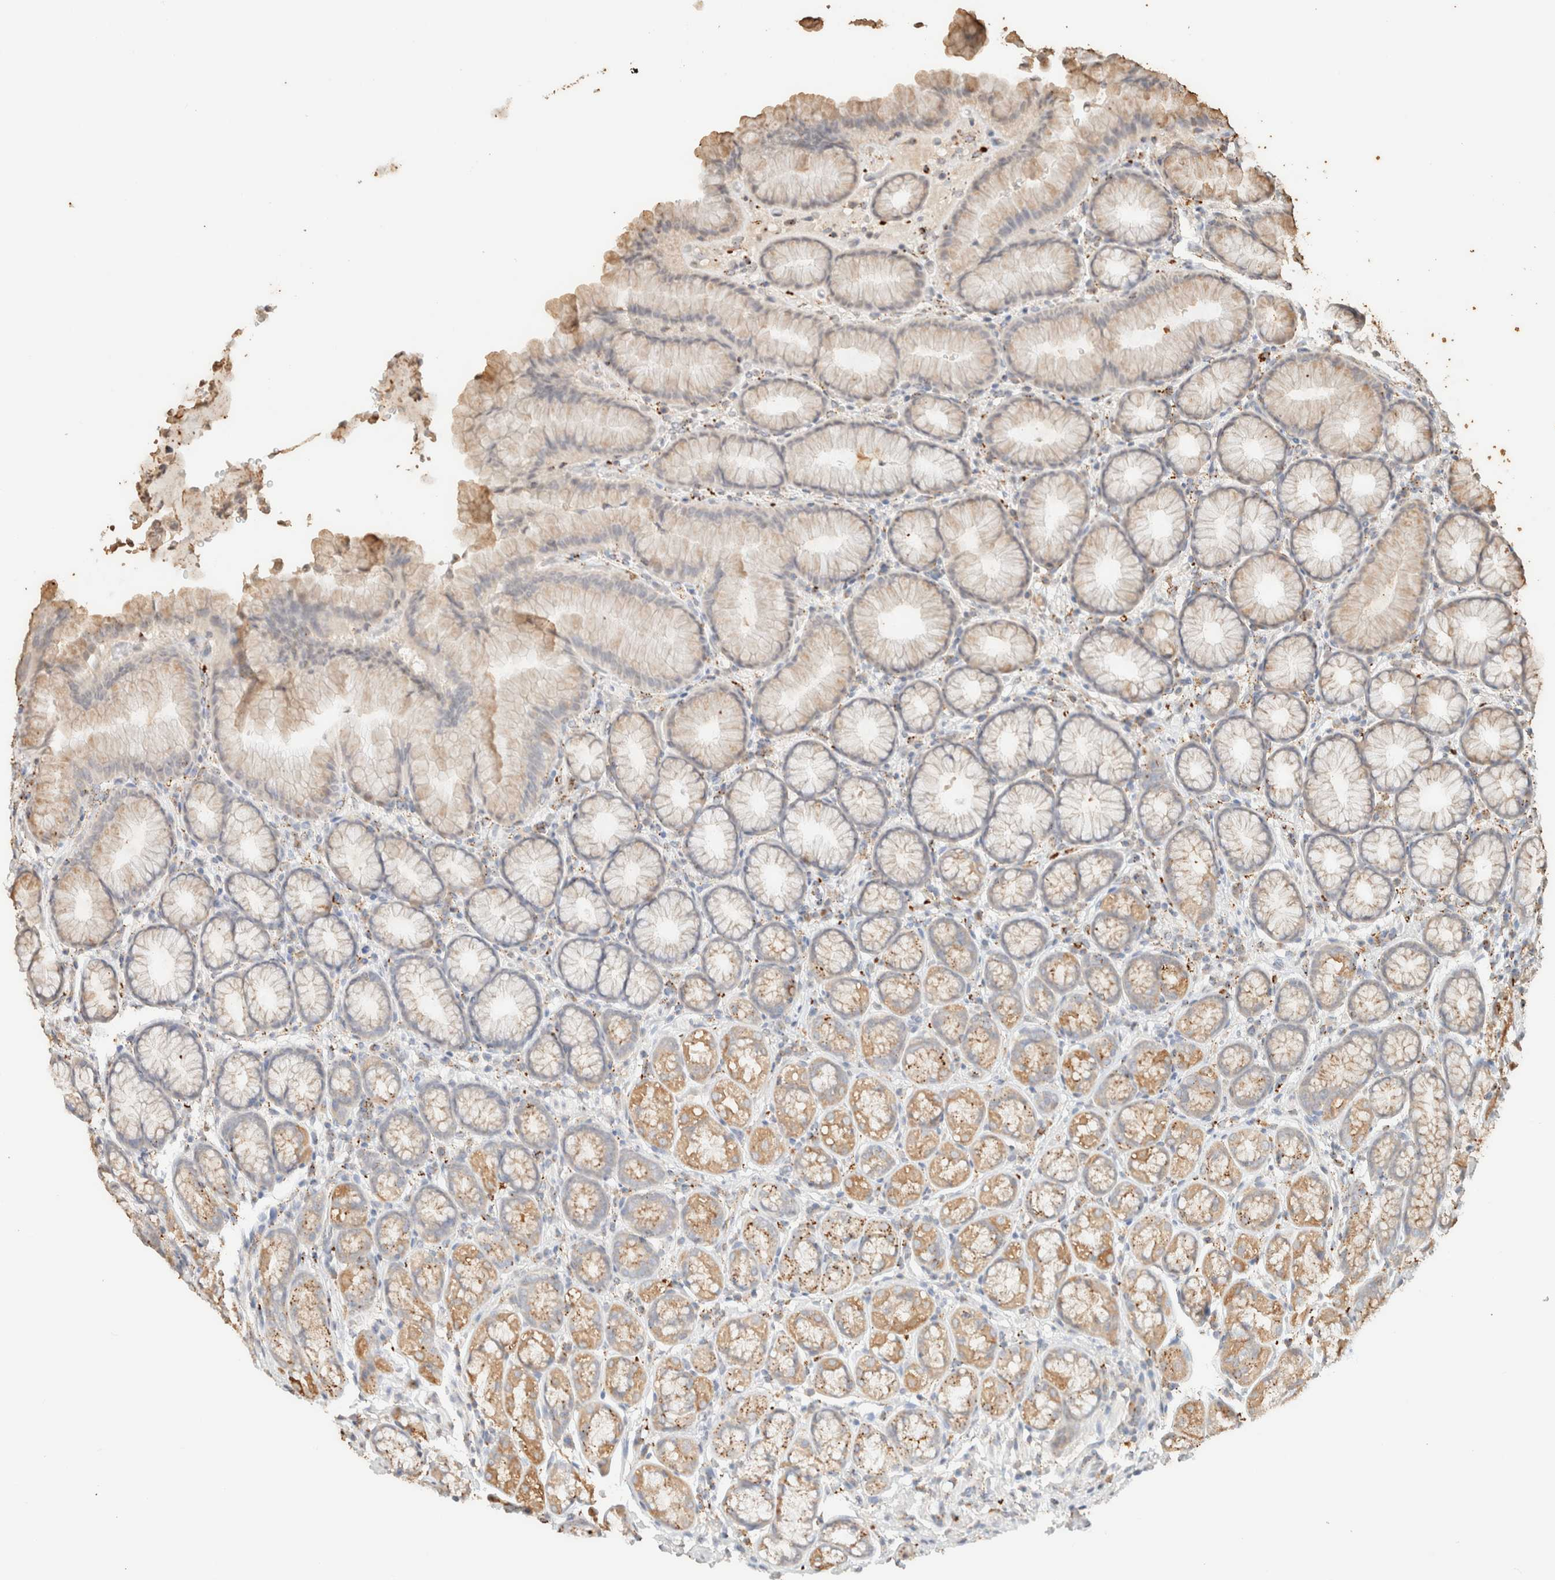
{"staining": {"intensity": "moderate", "quantity": "25%-75%", "location": "cytoplasmic/membranous"}, "tissue": "stomach", "cell_type": "Glandular cells", "image_type": "normal", "snomed": [{"axis": "morphology", "description": "Normal tissue, NOS"}, {"axis": "topography", "description": "Stomach"}], "caption": "A histopathology image of human stomach stained for a protein shows moderate cytoplasmic/membranous brown staining in glandular cells.", "gene": "CTSC", "patient": {"sex": "male", "age": 42}}